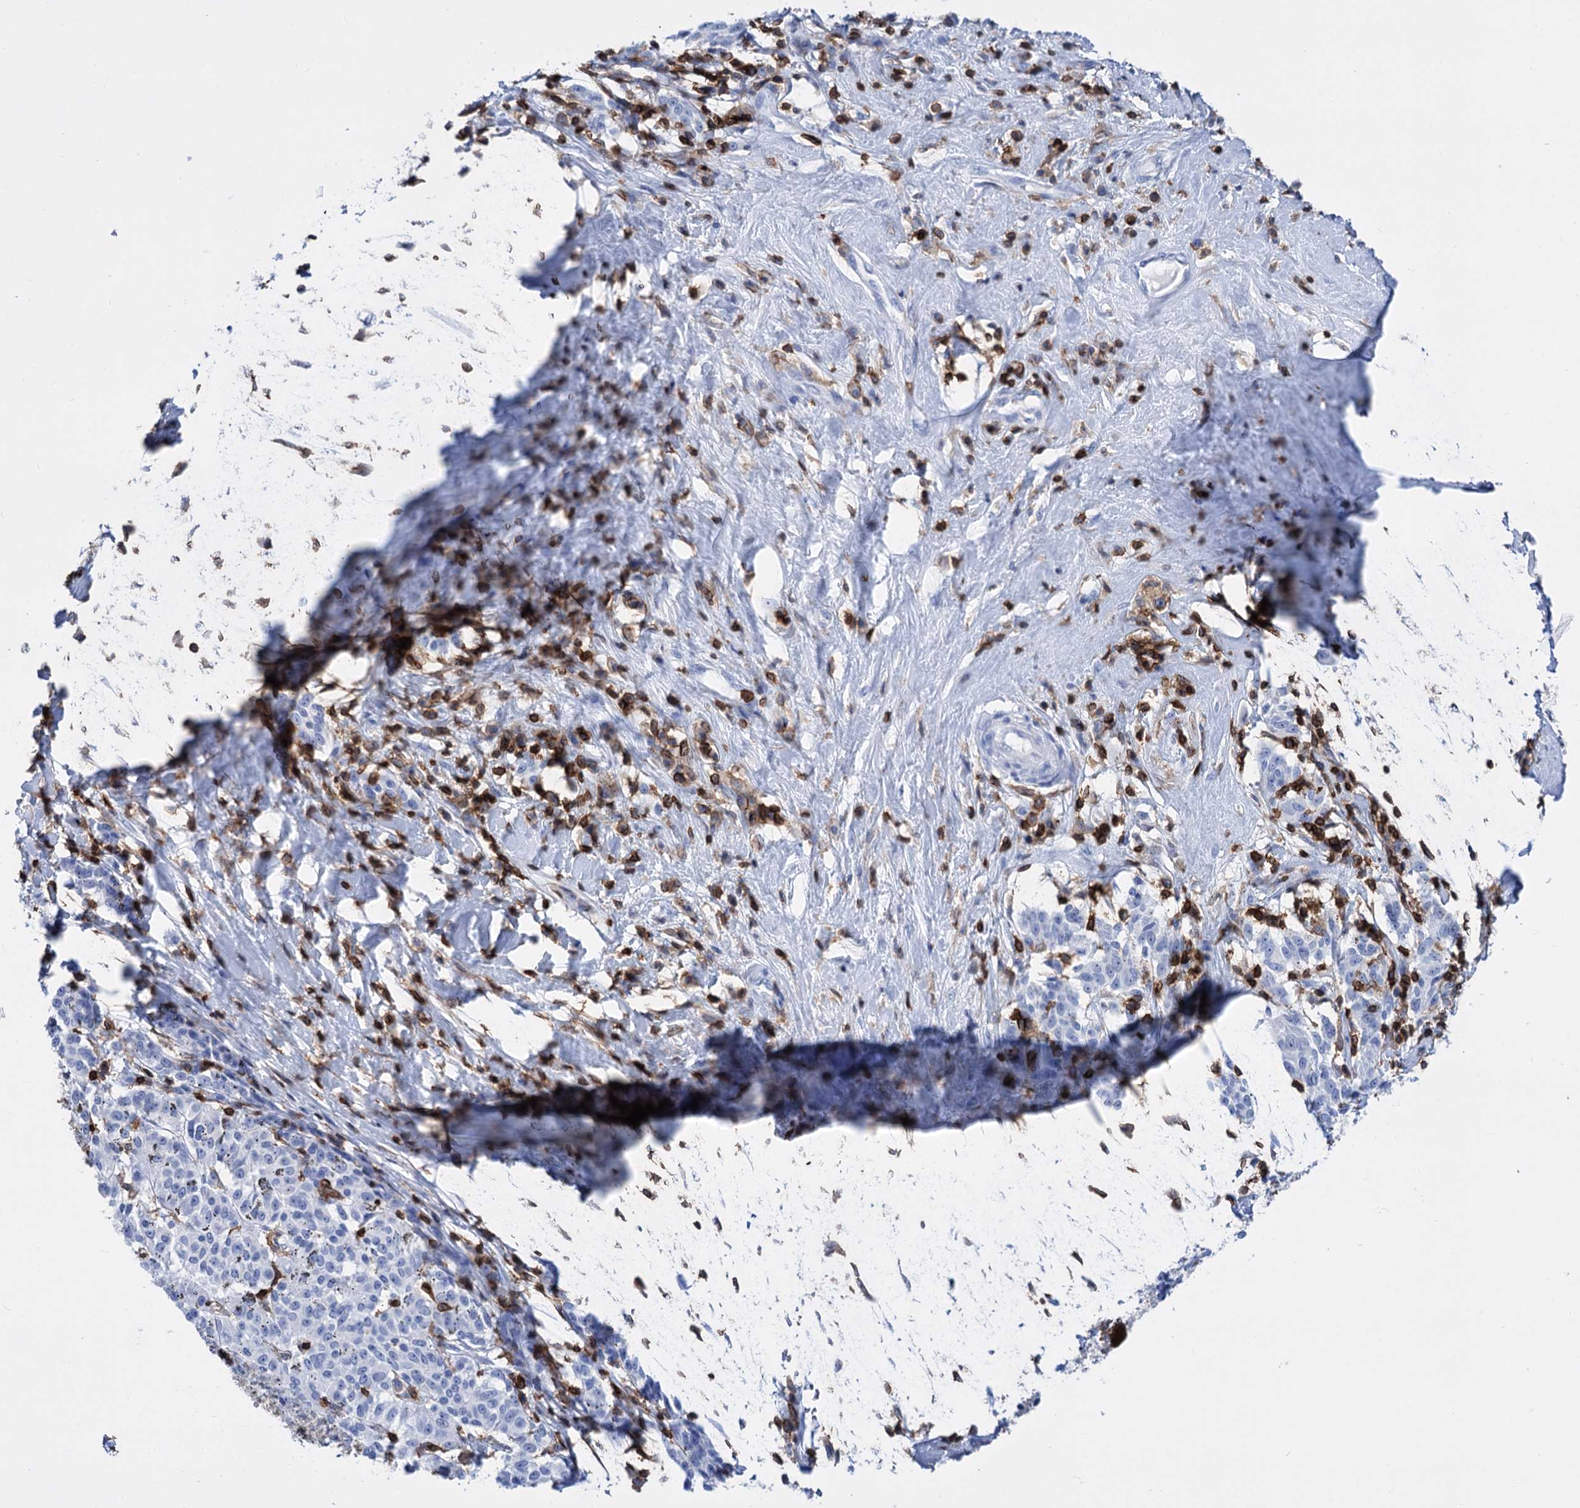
{"staining": {"intensity": "negative", "quantity": "none", "location": "none"}, "tissue": "melanoma", "cell_type": "Tumor cells", "image_type": "cancer", "snomed": [{"axis": "morphology", "description": "Malignant melanoma, NOS"}, {"axis": "topography", "description": "Skin"}], "caption": "High magnification brightfield microscopy of malignant melanoma stained with DAB (3,3'-diaminobenzidine) (brown) and counterstained with hematoxylin (blue): tumor cells show no significant expression. (DAB IHC visualized using brightfield microscopy, high magnification).", "gene": "DEF6", "patient": {"sex": "female", "age": 72}}